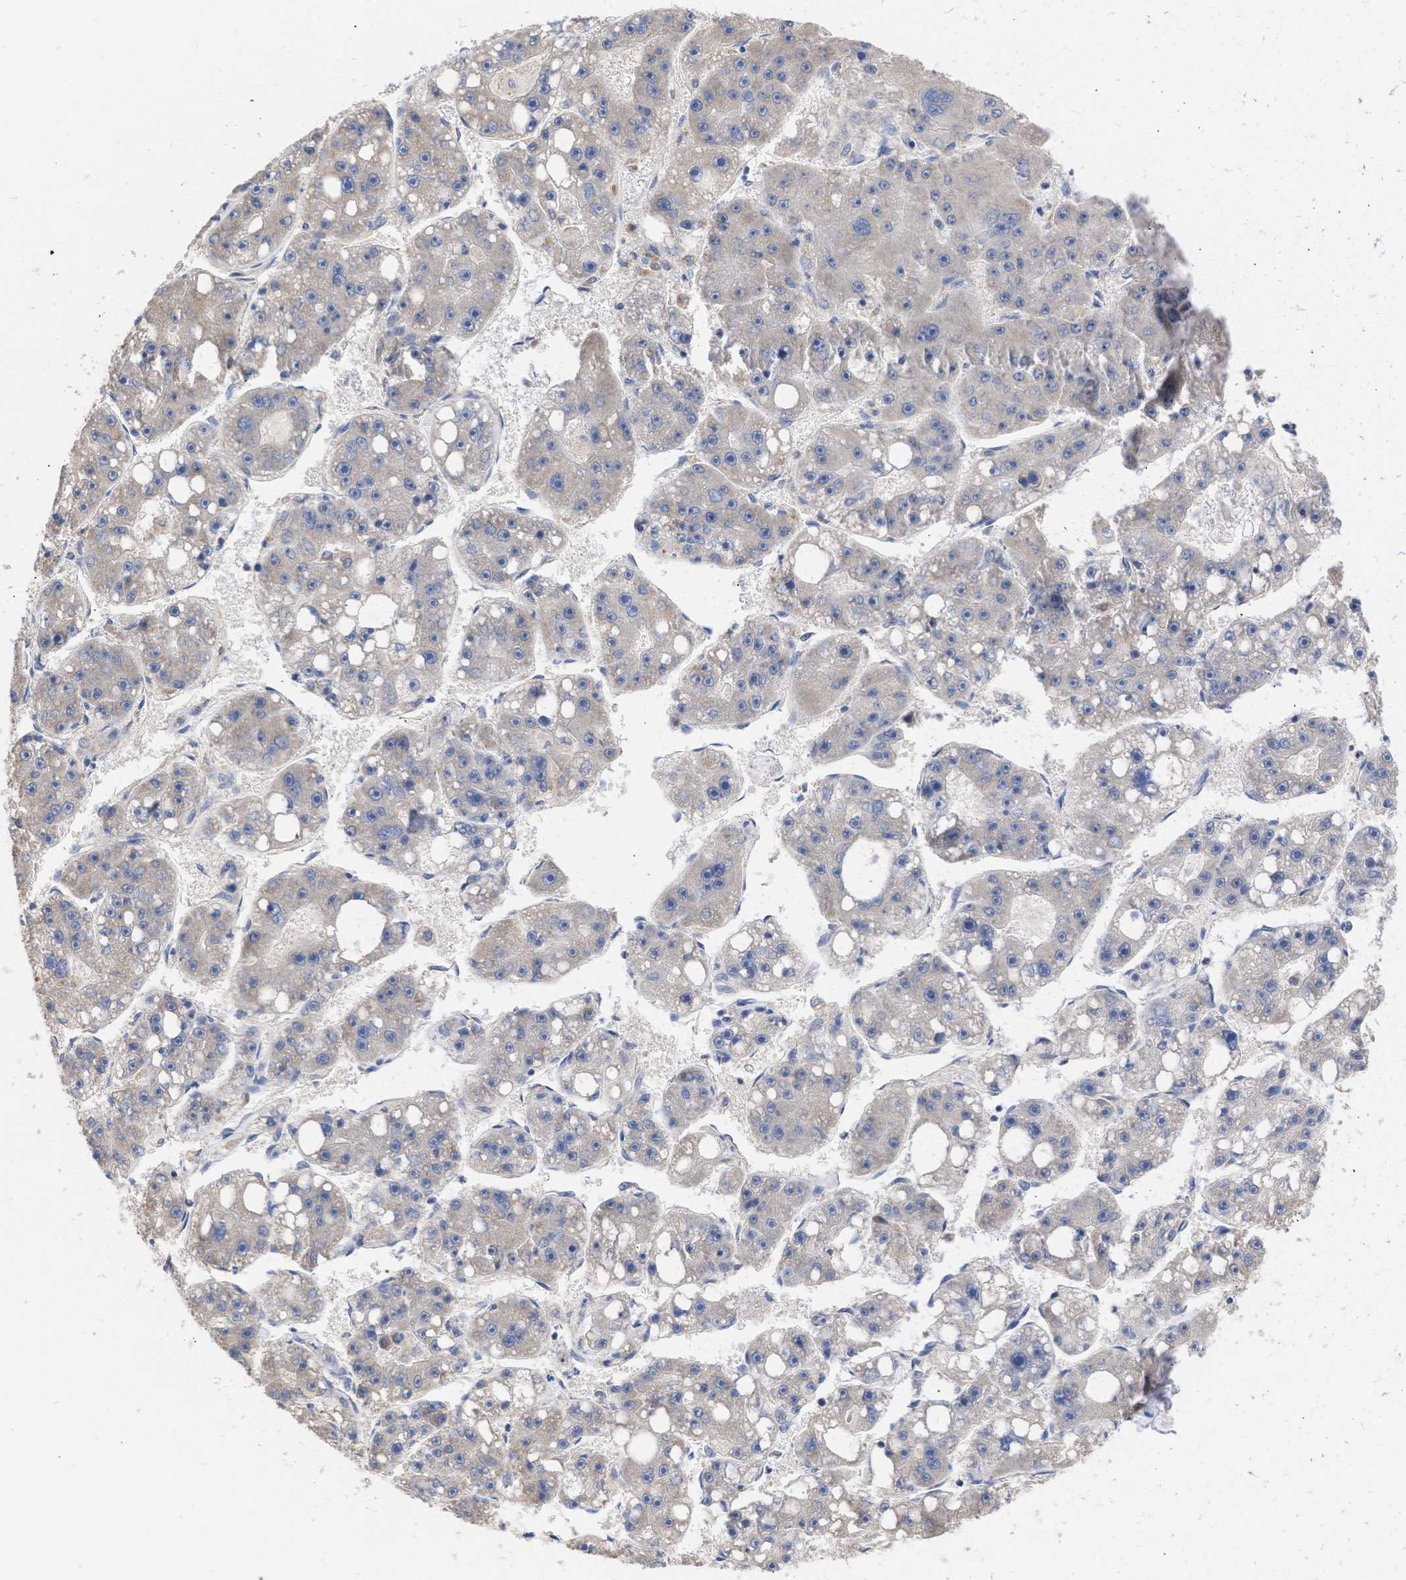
{"staining": {"intensity": "negative", "quantity": "none", "location": "none"}, "tissue": "liver cancer", "cell_type": "Tumor cells", "image_type": "cancer", "snomed": [{"axis": "morphology", "description": "Carcinoma, Hepatocellular, NOS"}, {"axis": "topography", "description": "Liver"}], "caption": "Tumor cells are negative for brown protein staining in liver cancer (hepatocellular carcinoma).", "gene": "MAP2K3", "patient": {"sex": "female", "age": 61}}